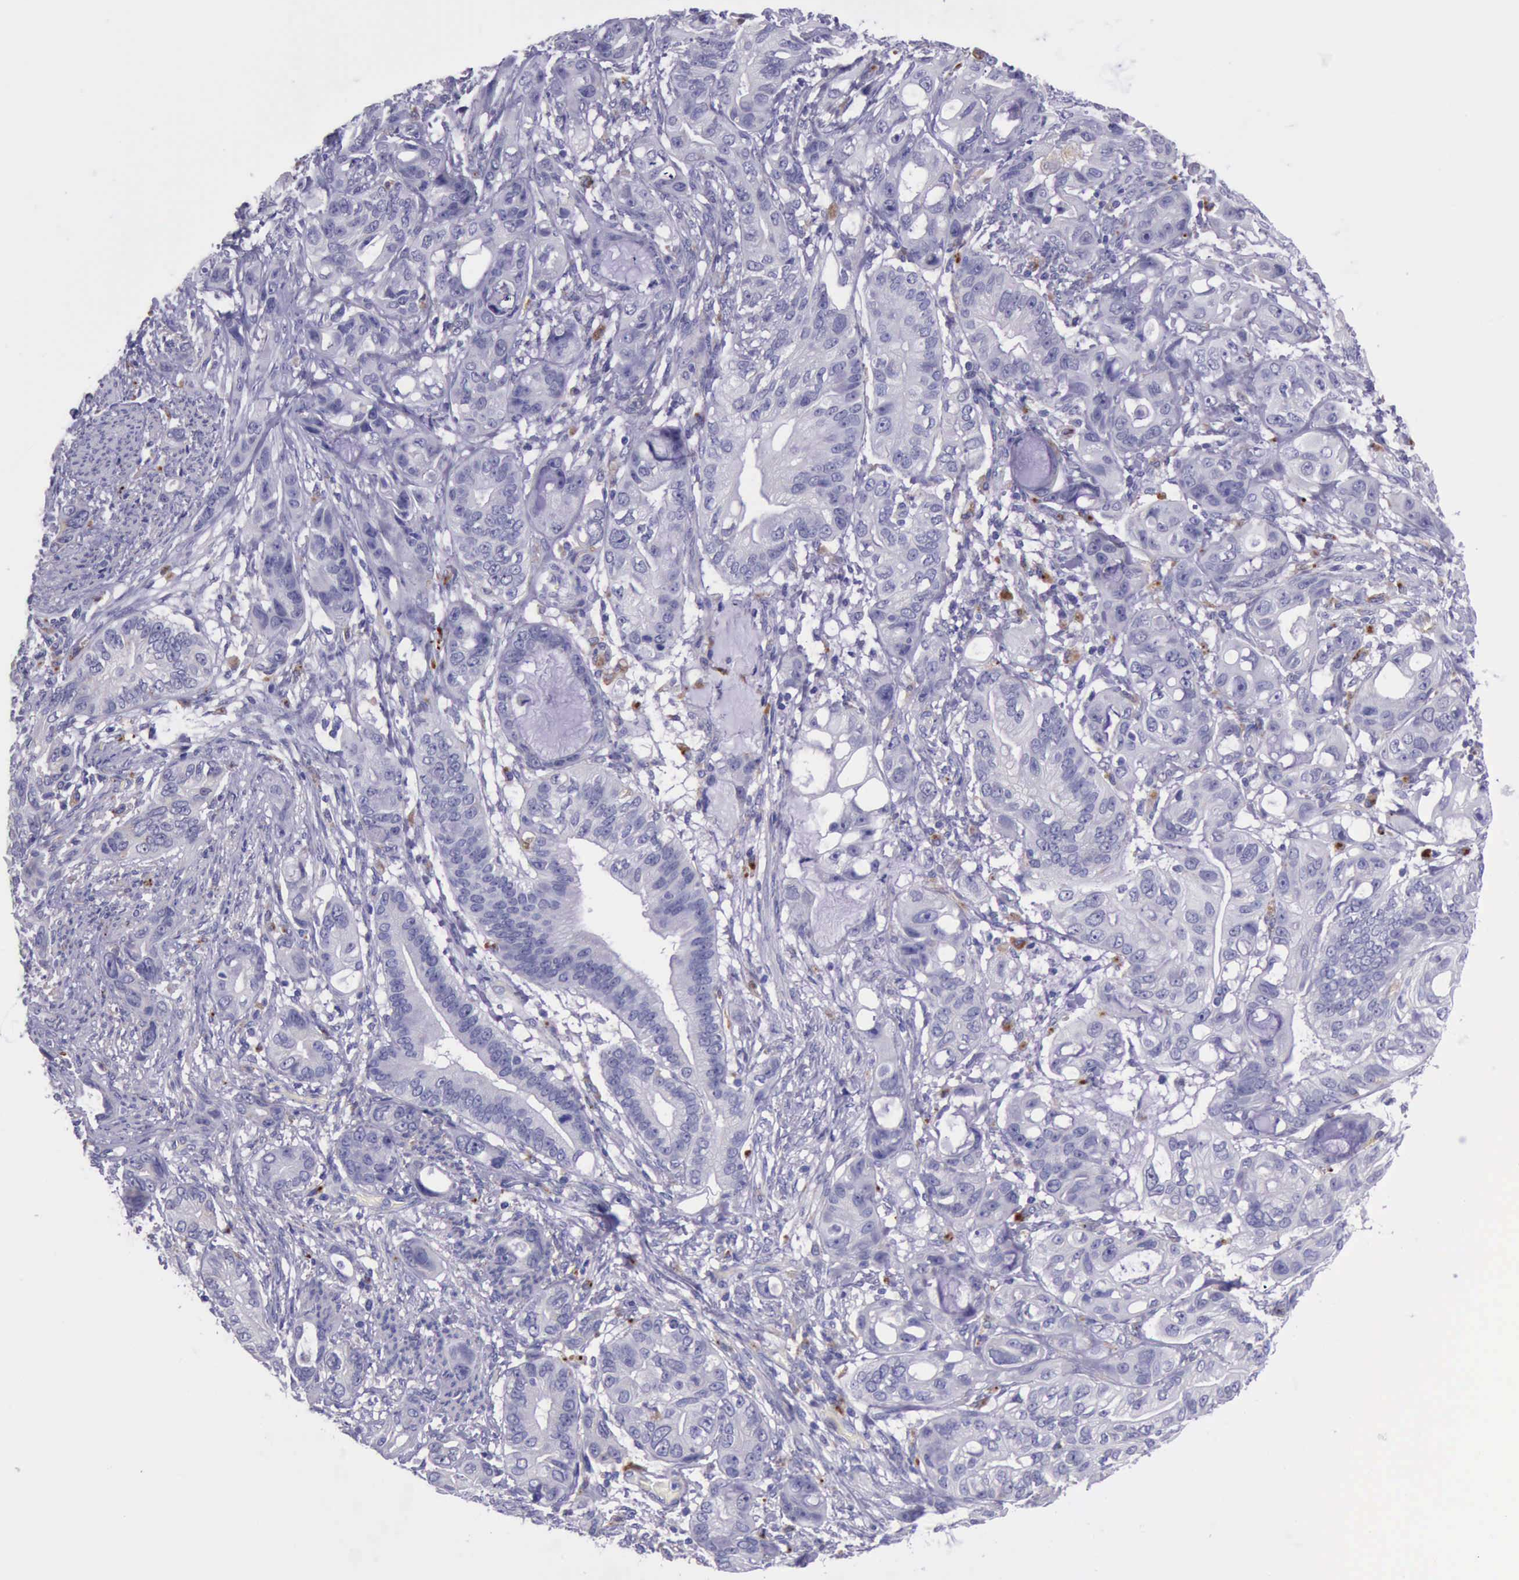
{"staining": {"intensity": "negative", "quantity": "none", "location": "none"}, "tissue": "stomach cancer", "cell_type": "Tumor cells", "image_type": "cancer", "snomed": [{"axis": "morphology", "description": "Adenocarcinoma, NOS"}, {"axis": "topography", "description": "Stomach, upper"}], "caption": "Histopathology image shows no protein expression in tumor cells of stomach cancer tissue.", "gene": "GLA", "patient": {"sex": "male", "age": 47}}